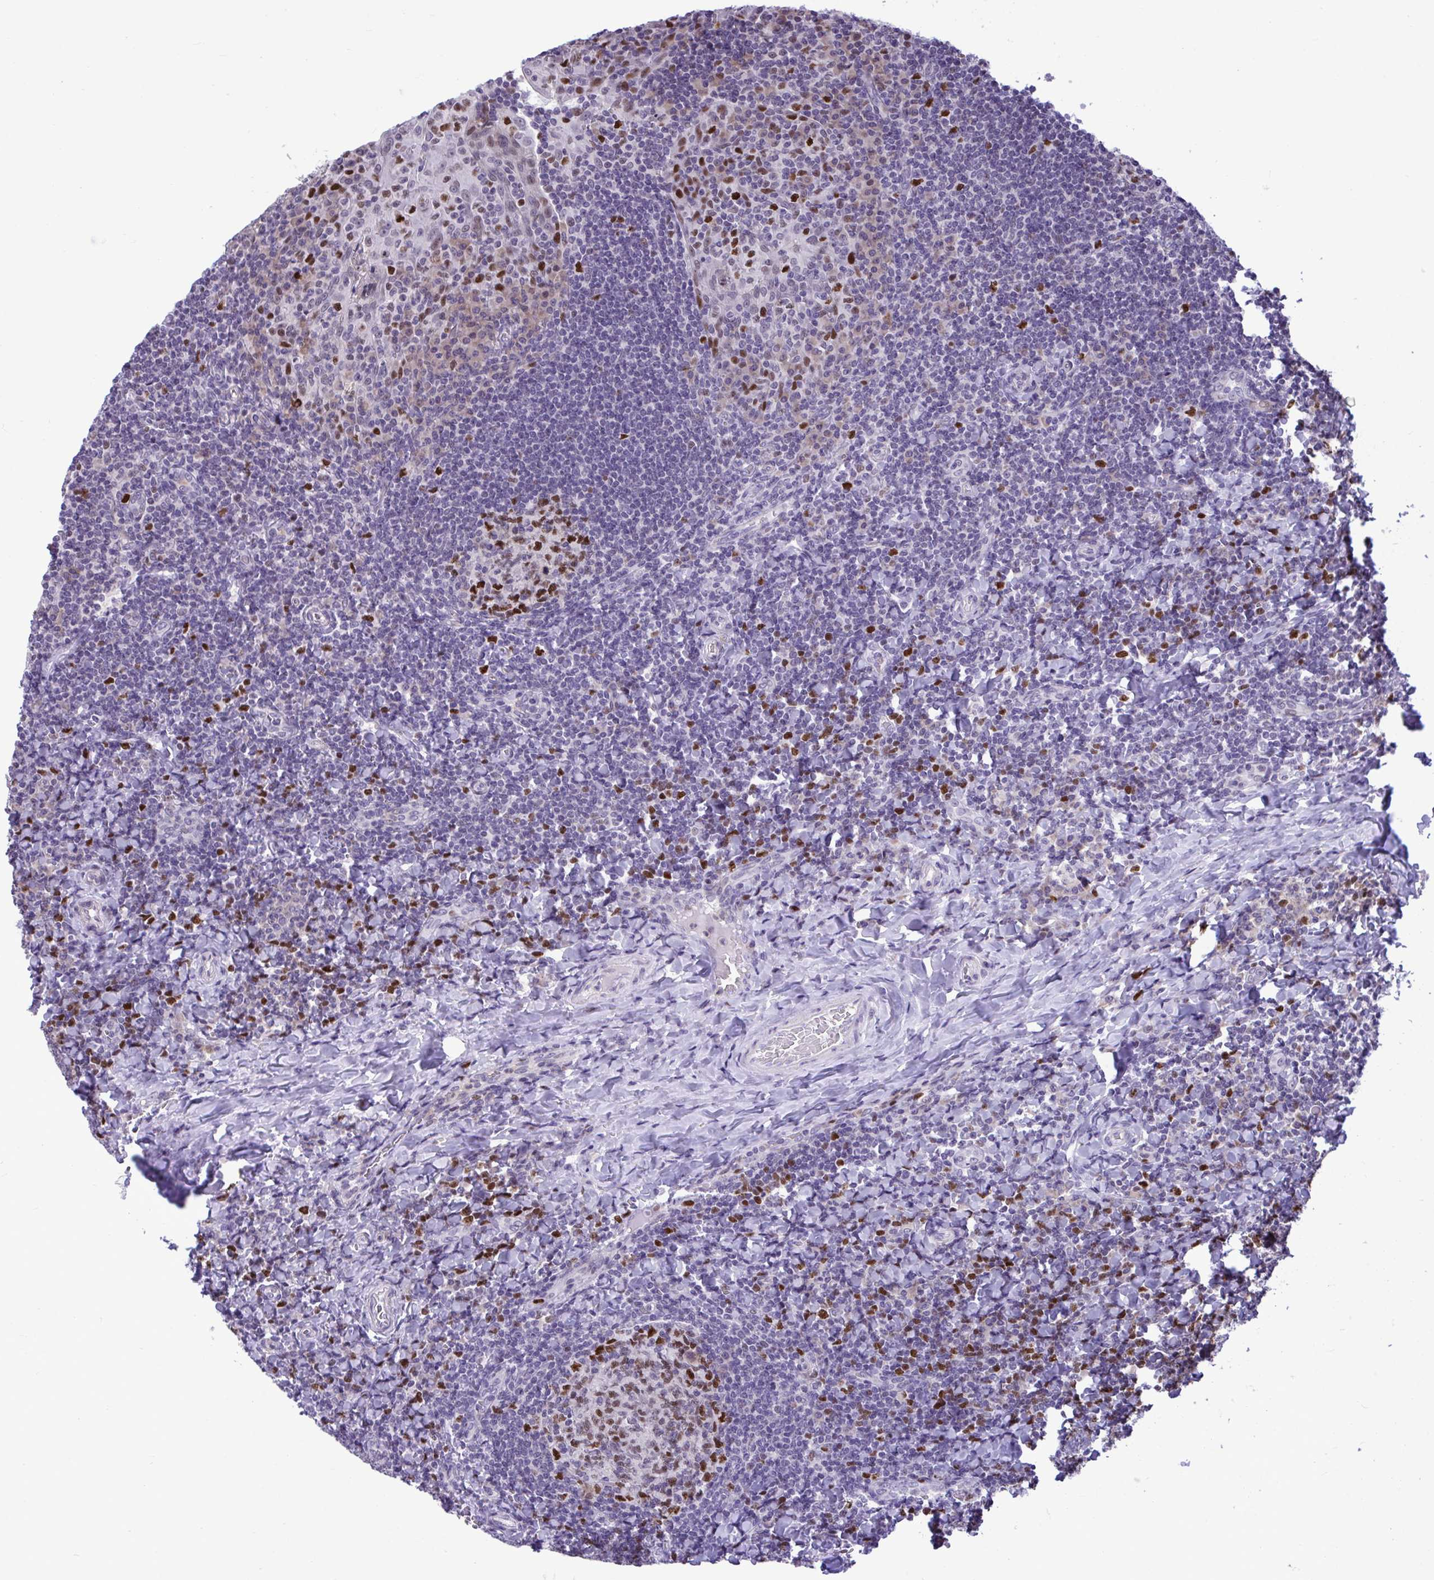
{"staining": {"intensity": "strong", "quantity": "25%-75%", "location": "nuclear"}, "tissue": "tonsil", "cell_type": "Germinal center cells", "image_type": "normal", "snomed": [{"axis": "morphology", "description": "Normal tissue, NOS"}, {"axis": "topography", "description": "Tonsil"}], "caption": "Immunohistochemistry (DAB (3,3'-diaminobenzidine)) staining of unremarkable tonsil shows strong nuclear protein staining in approximately 25%-75% of germinal center cells. The staining was performed using DAB, with brown indicating positive protein expression. Nuclei are stained blue with hematoxylin.", "gene": "C1QL2", "patient": {"sex": "male", "age": 17}}